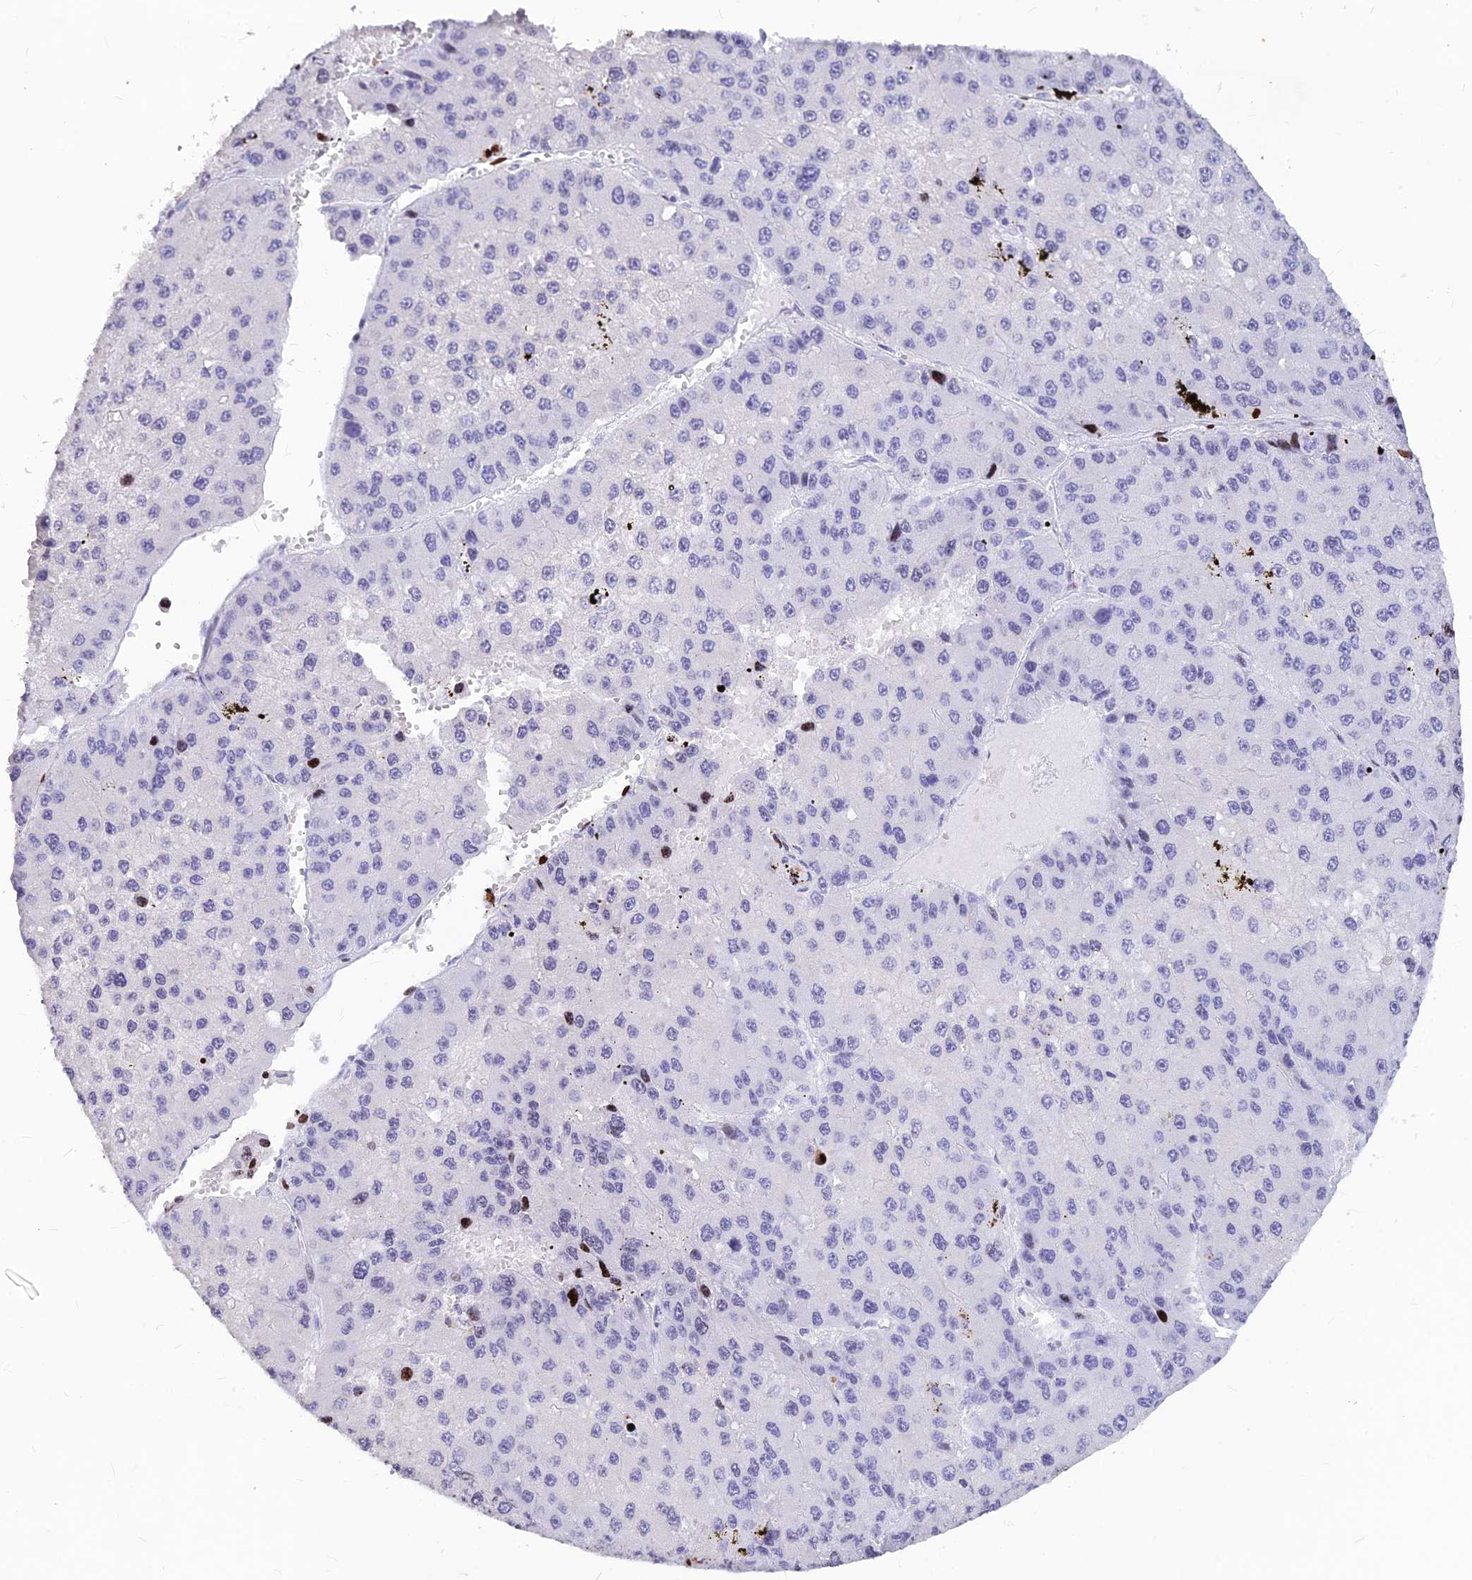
{"staining": {"intensity": "strong", "quantity": "<25%", "location": "cytoplasmic/membranous"}, "tissue": "liver cancer", "cell_type": "Tumor cells", "image_type": "cancer", "snomed": [{"axis": "morphology", "description": "Carcinoma, Hepatocellular, NOS"}, {"axis": "topography", "description": "Liver"}], "caption": "Hepatocellular carcinoma (liver) stained with DAB immunohistochemistry reveals medium levels of strong cytoplasmic/membranous staining in approximately <25% of tumor cells.", "gene": "PRPS1", "patient": {"sex": "female", "age": 73}}